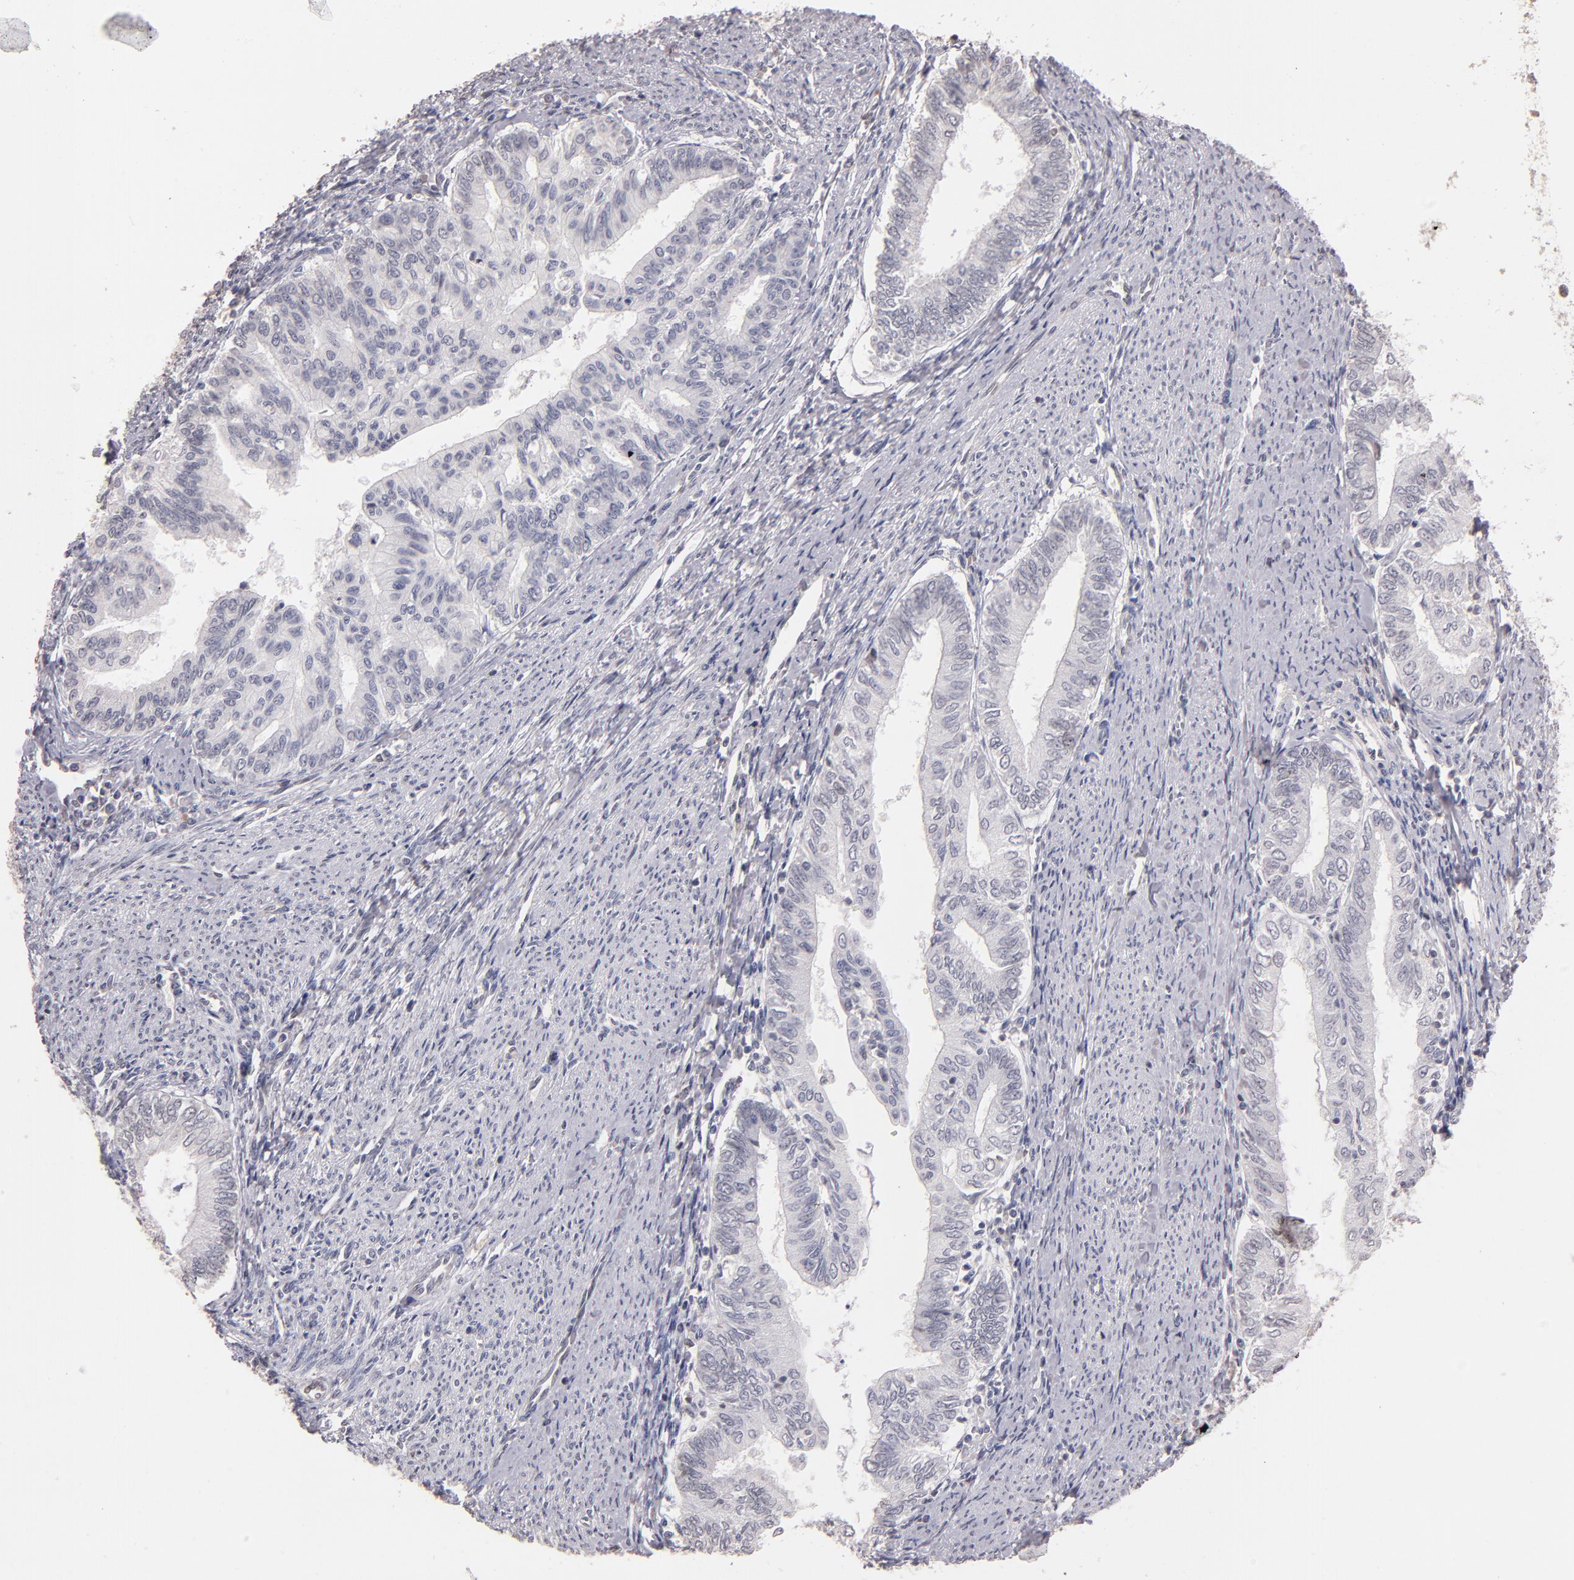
{"staining": {"intensity": "negative", "quantity": "none", "location": "none"}, "tissue": "endometrial cancer", "cell_type": "Tumor cells", "image_type": "cancer", "snomed": [{"axis": "morphology", "description": "Adenocarcinoma, NOS"}, {"axis": "topography", "description": "Endometrium"}], "caption": "The micrograph demonstrates no significant expression in tumor cells of endometrial cancer.", "gene": "SOX10", "patient": {"sex": "female", "age": 66}}